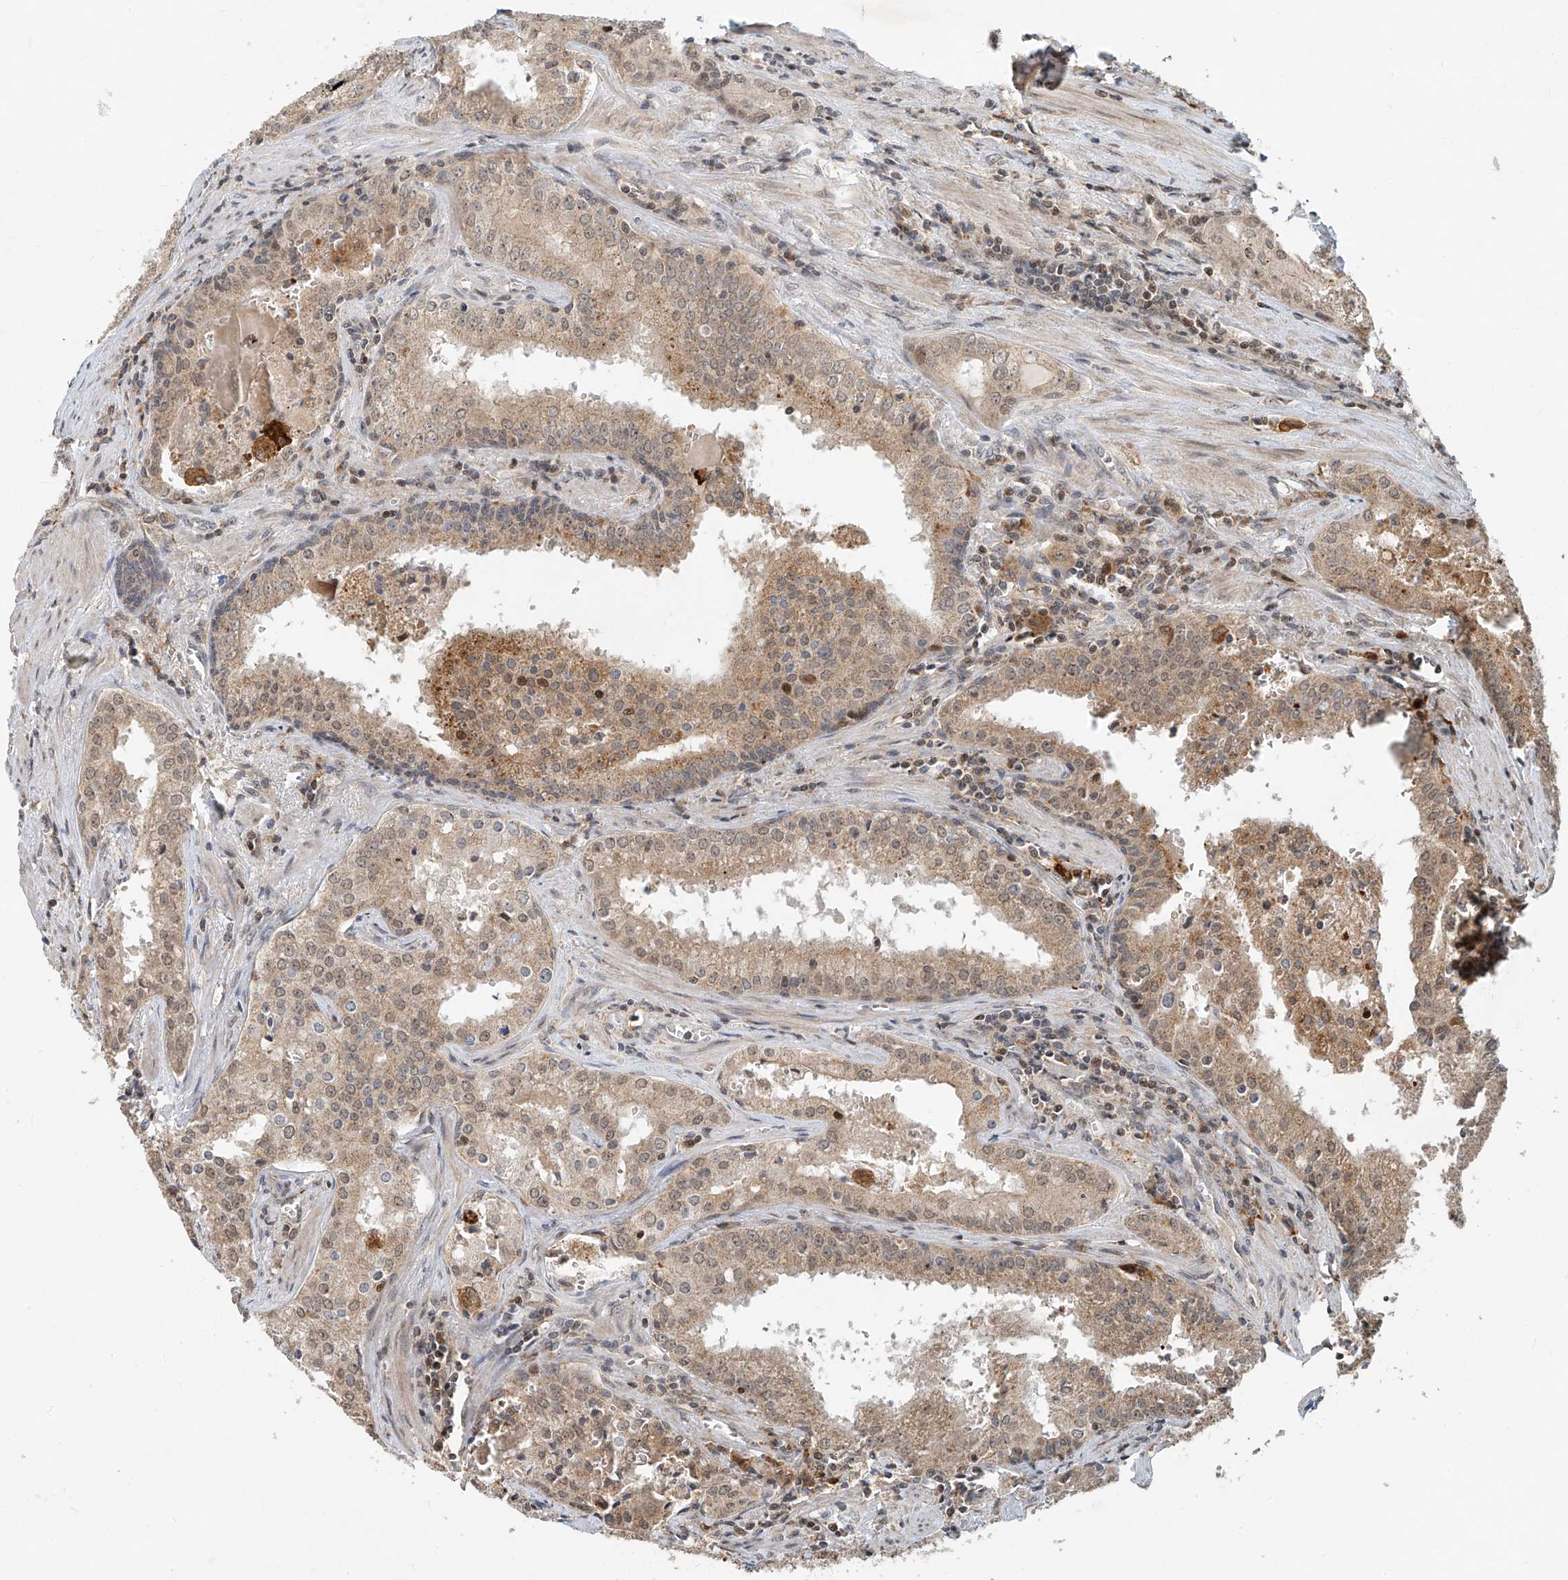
{"staining": {"intensity": "moderate", "quantity": ">75%", "location": "cytoplasmic/membranous"}, "tissue": "prostate cancer", "cell_type": "Tumor cells", "image_type": "cancer", "snomed": [{"axis": "morphology", "description": "Adenocarcinoma, High grade"}, {"axis": "topography", "description": "Prostate"}], "caption": "Immunohistochemistry (IHC) image of neoplastic tissue: prostate cancer stained using immunohistochemistry demonstrates medium levels of moderate protein expression localized specifically in the cytoplasmic/membranous of tumor cells, appearing as a cytoplasmic/membranous brown color.", "gene": "SYTL3", "patient": {"sex": "male", "age": 68}}